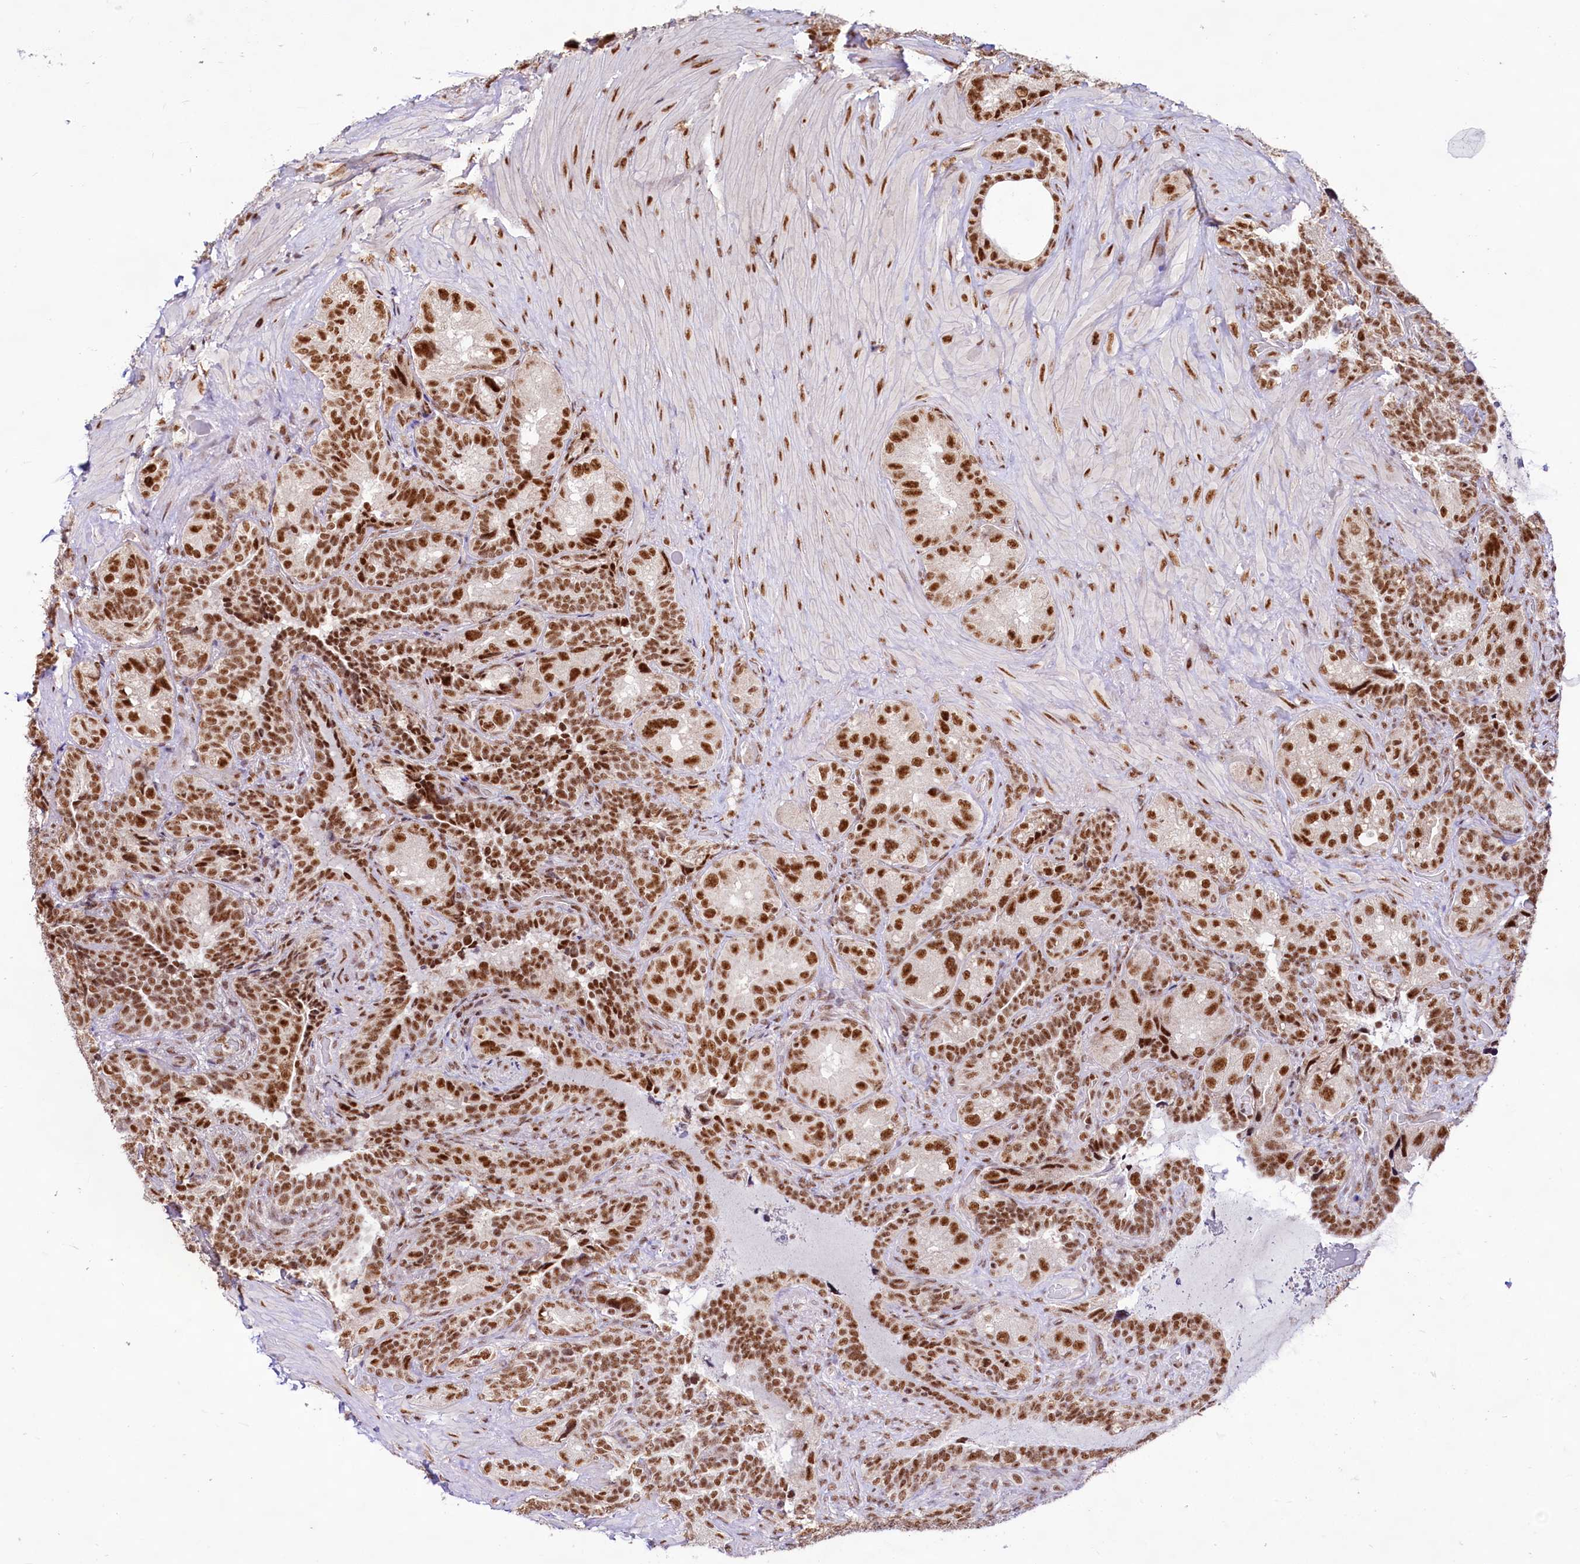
{"staining": {"intensity": "strong", "quantity": ">75%", "location": "nuclear"}, "tissue": "seminal vesicle", "cell_type": "Glandular cells", "image_type": "normal", "snomed": [{"axis": "morphology", "description": "Normal tissue, NOS"}, {"axis": "topography", "description": "Seminal veicle"}, {"axis": "topography", "description": "Peripheral nerve tissue"}], "caption": "High-power microscopy captured an immunohistochemistry (IHC) histopathology image of normal seminal vesicle, revealing strong nuclear staining in approximately >75% of glandular cells.", "gene": "HIRA", "patient": {"sex": "male", "age": 67}}